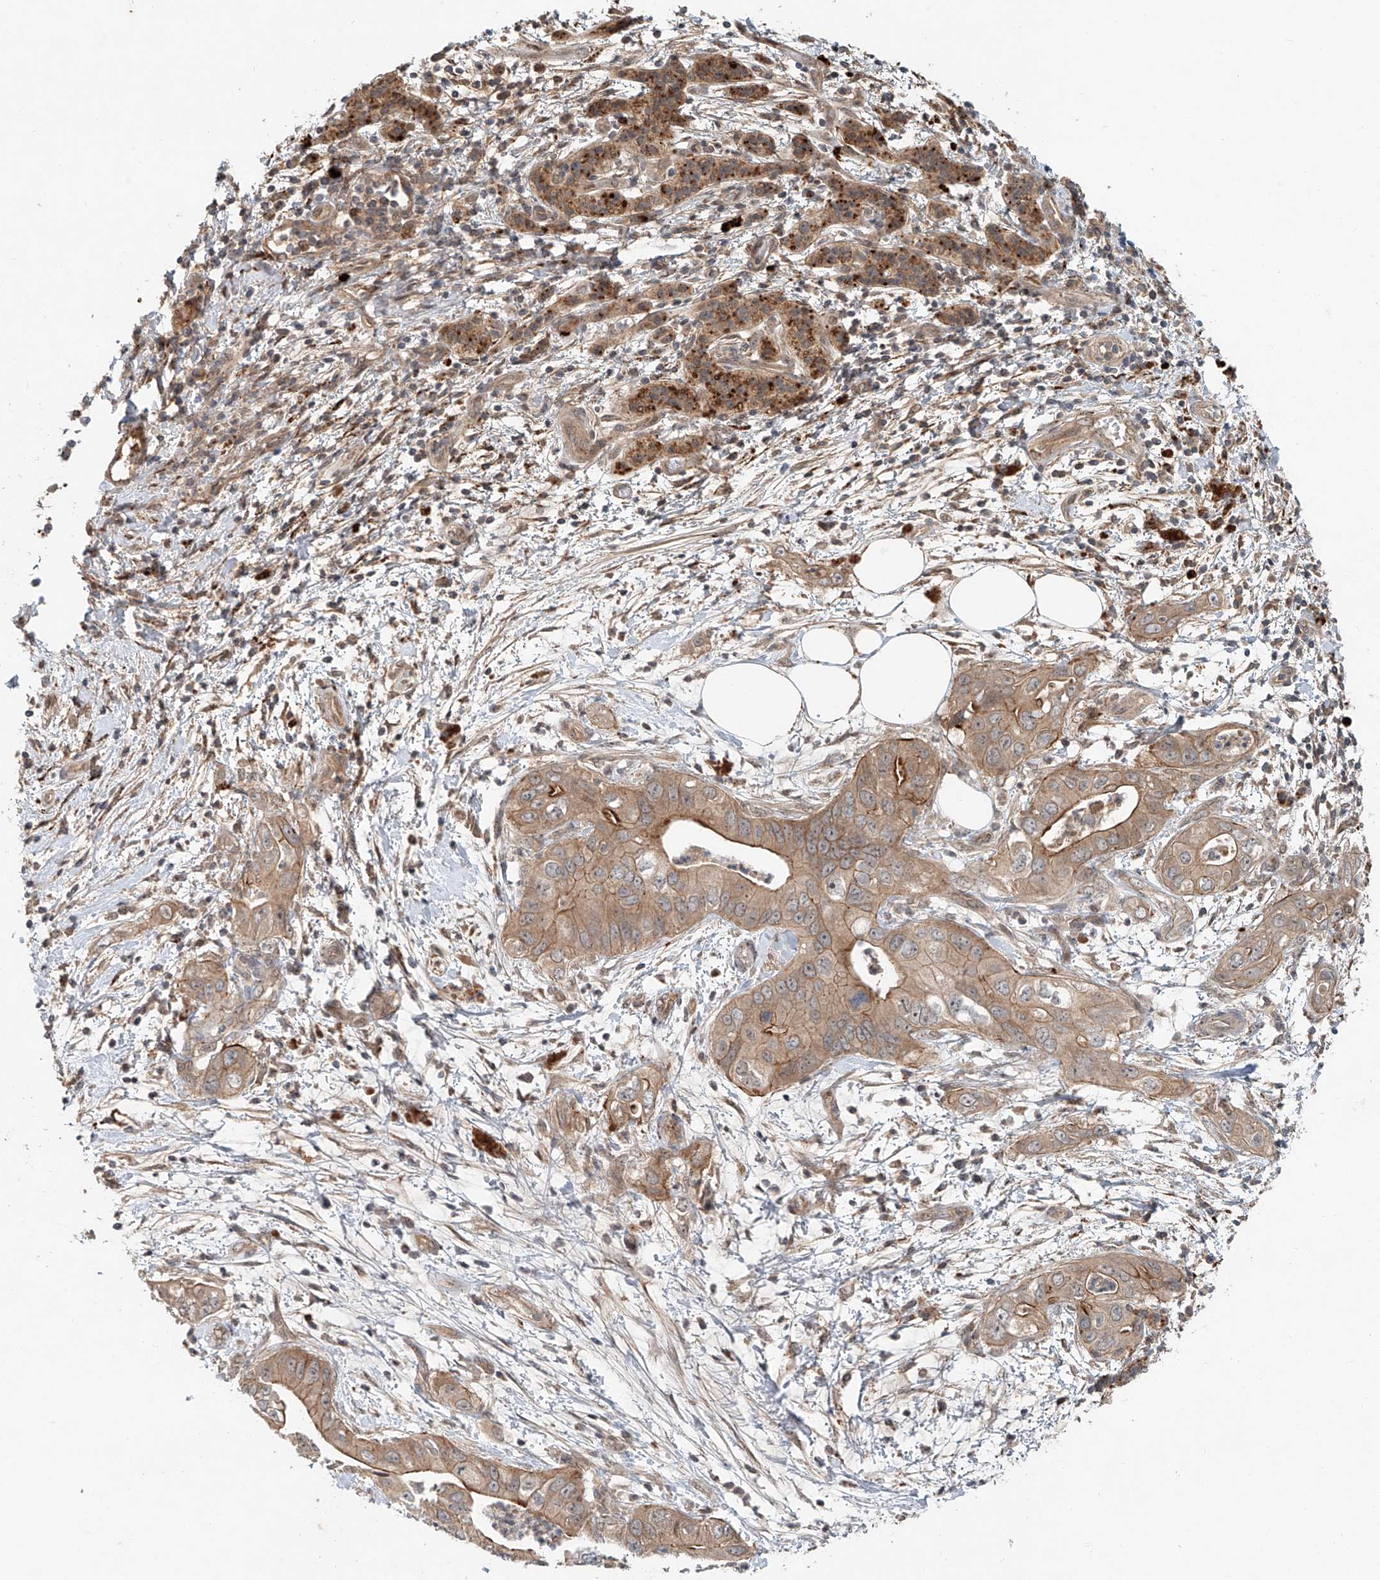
{"staining": {"intensity": "moderate", "quantity": ">75%", "location": "cytoplasmic/membranous"}, "tissue": "pancreatic cancer", "cell_type": "Tumor cells", "image_type": "cancer", "snomed": [{"axis": "morphology", "description": "Adenocarcinoma, NOS"}, {"axis": "topography", "description": "Pancreas"}], "caption": "This is a photomicrograph of IHC staining of pancreatic adenocarcinoma, which shows moderate expression in the cytoplasmic/membranous of tumor cells.", "gene": "IER5", "patient": {"sex": "female", "age": 78}}